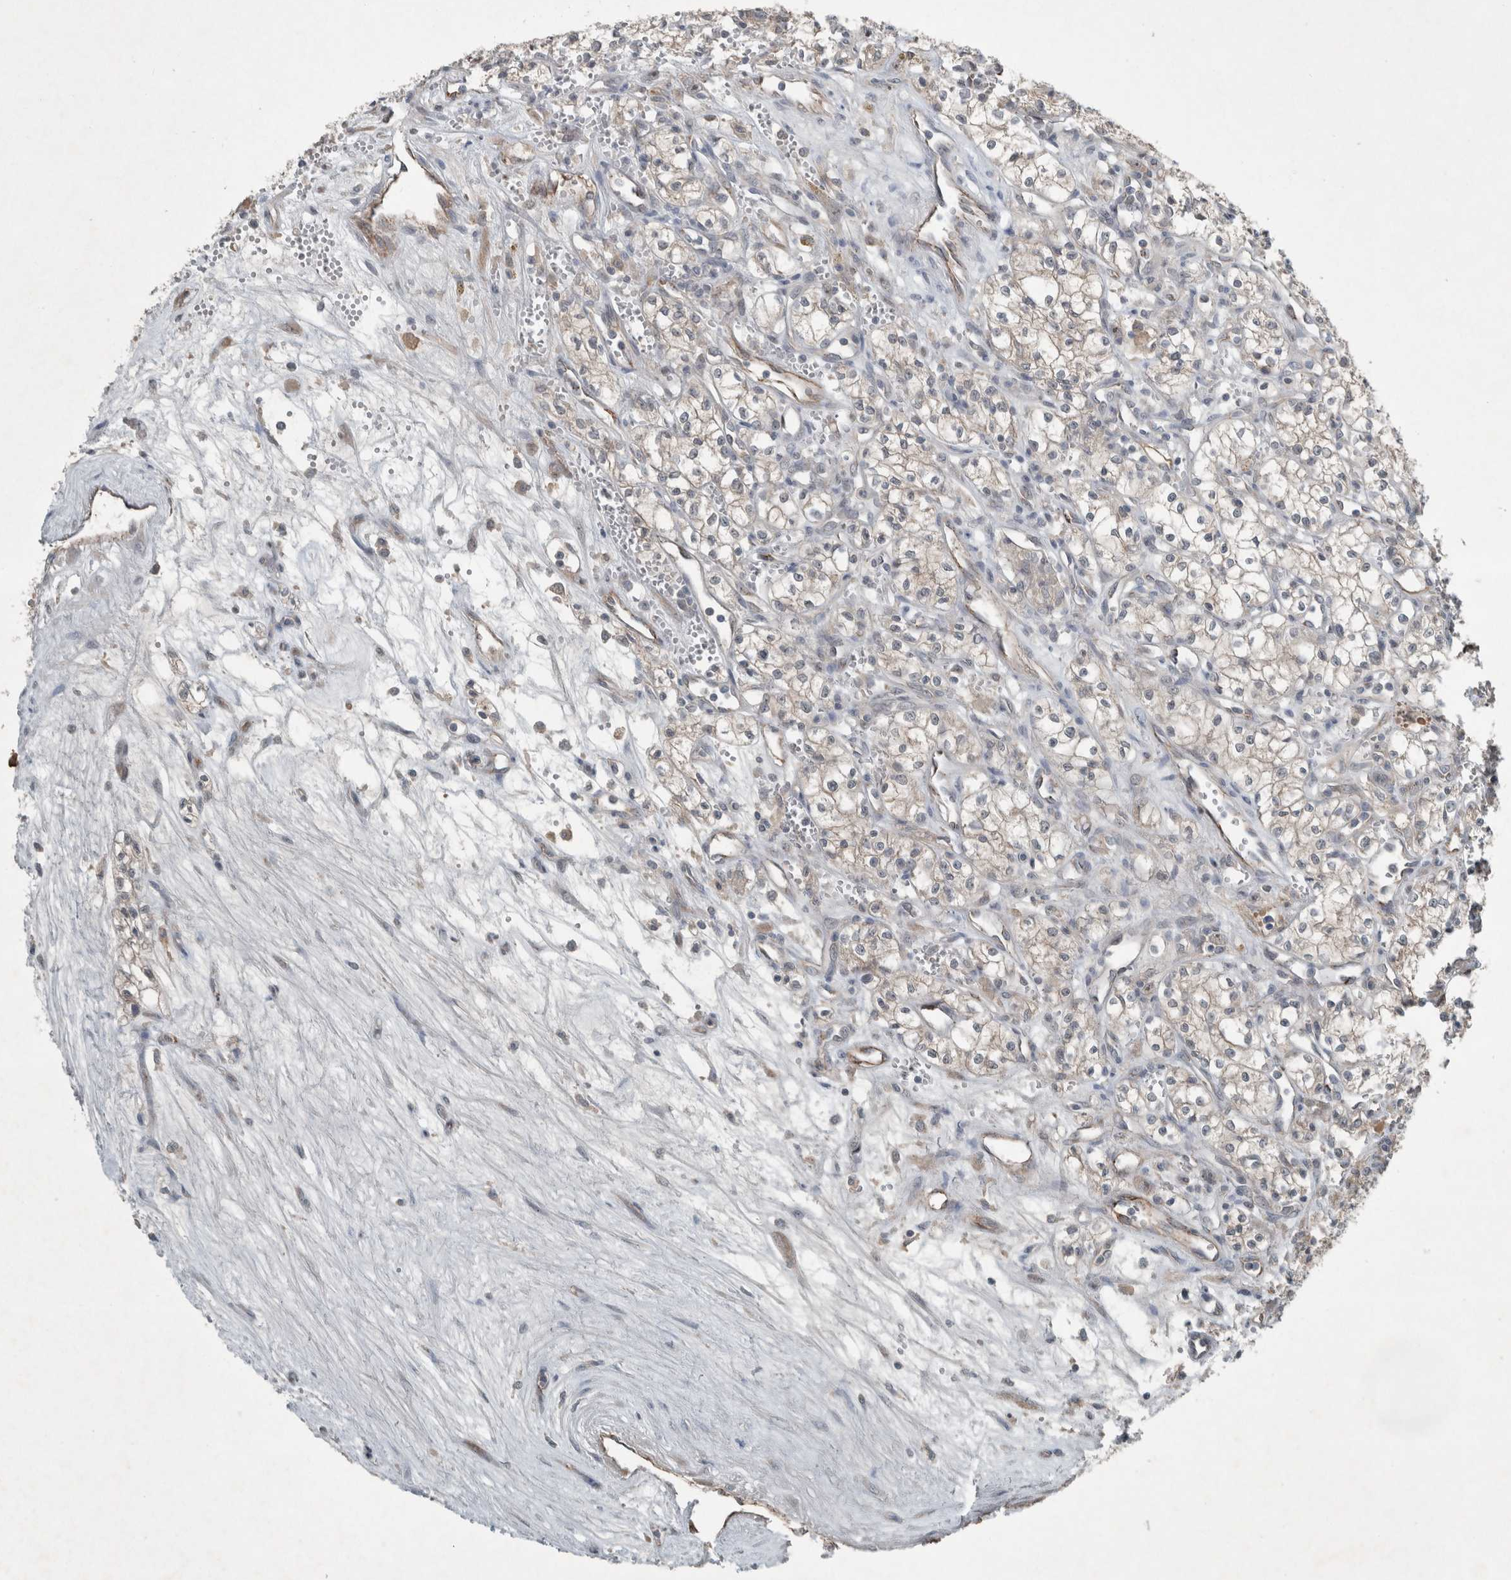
{"staining": {"intensity": "weak", "quantity": ">75%", "location": "cytoplasmic/membranous"}, "tissue": "renal cancer", "cell_type": "Tumor cells", "image_type": "cancer", "snomed": [{"axis": "morphology", "description": "Adenocarcinoma, NOS"}, {"axis": "topography", "description": "Kidney"}], "caption": "Brown immunohistochemical staining in human renal adenocarcinoma reveals weak cytoplasmic/membranous positivity in approximately >75% of tumor cells. (DAB (3,3'-diaminobenzidine) IHC, brown staining for protein, blue staining for nuclei).", "gene": "RALGDS", "patient": {"sex": "male", "age": 59}}